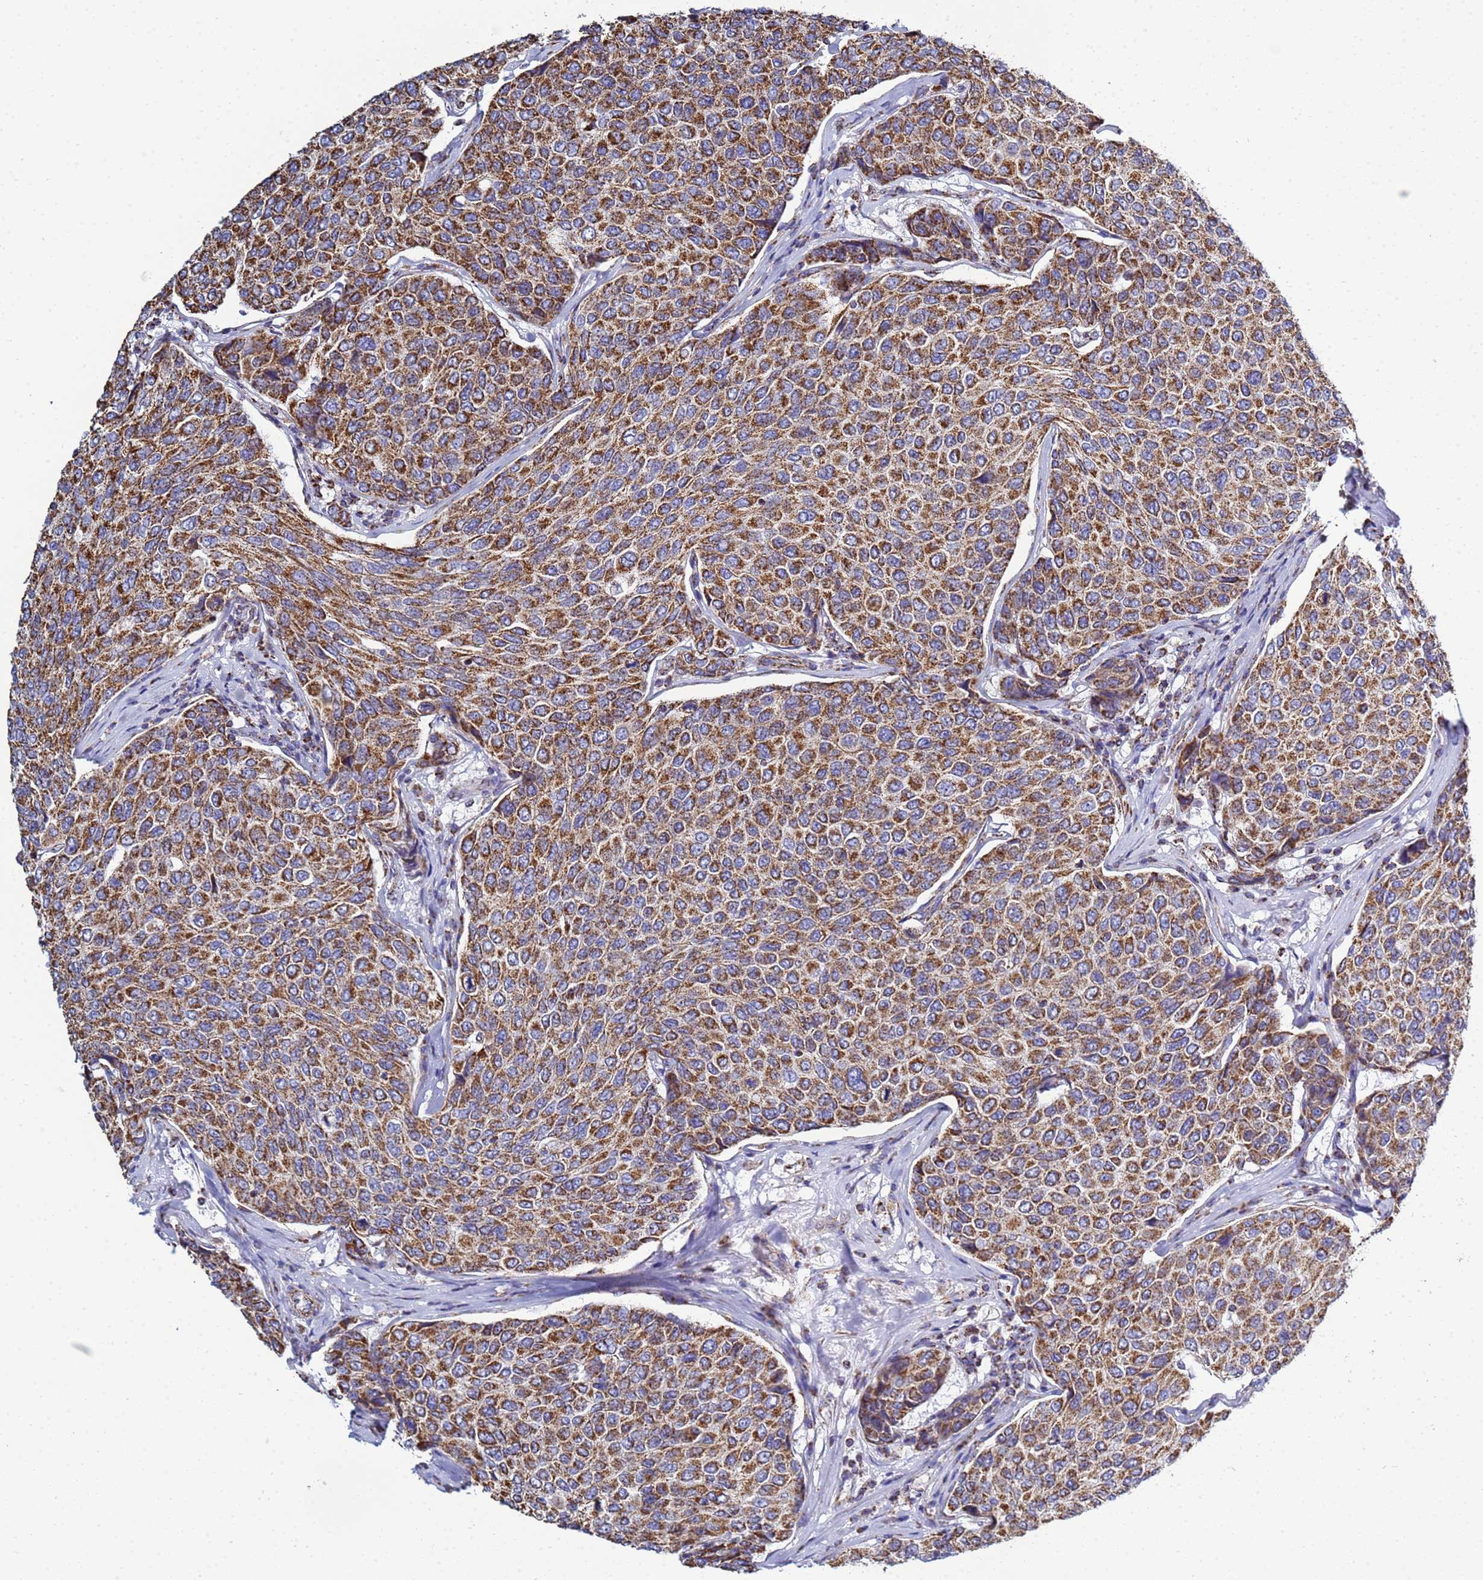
{"staining": {"intensity": "strong", "quantity": ">75%", "location": "cytoplasmic/membranous"}, "tissue": "breast cancer", "cell_type": "Tumor cells", "image_type": "cancer", "snomed": [{"axis": "morphology", "description": "Duct carcinoma"}, {"axis": "topography", "description": "Breast"}], "caption": "Strong cytoplasmic/membranous expression is appreciated in about >75% of tumor cells in breast cancer (invasive ductal carcinoma).", "gene": "COQ4", "patient": {"sex": "female", "age": 55}}